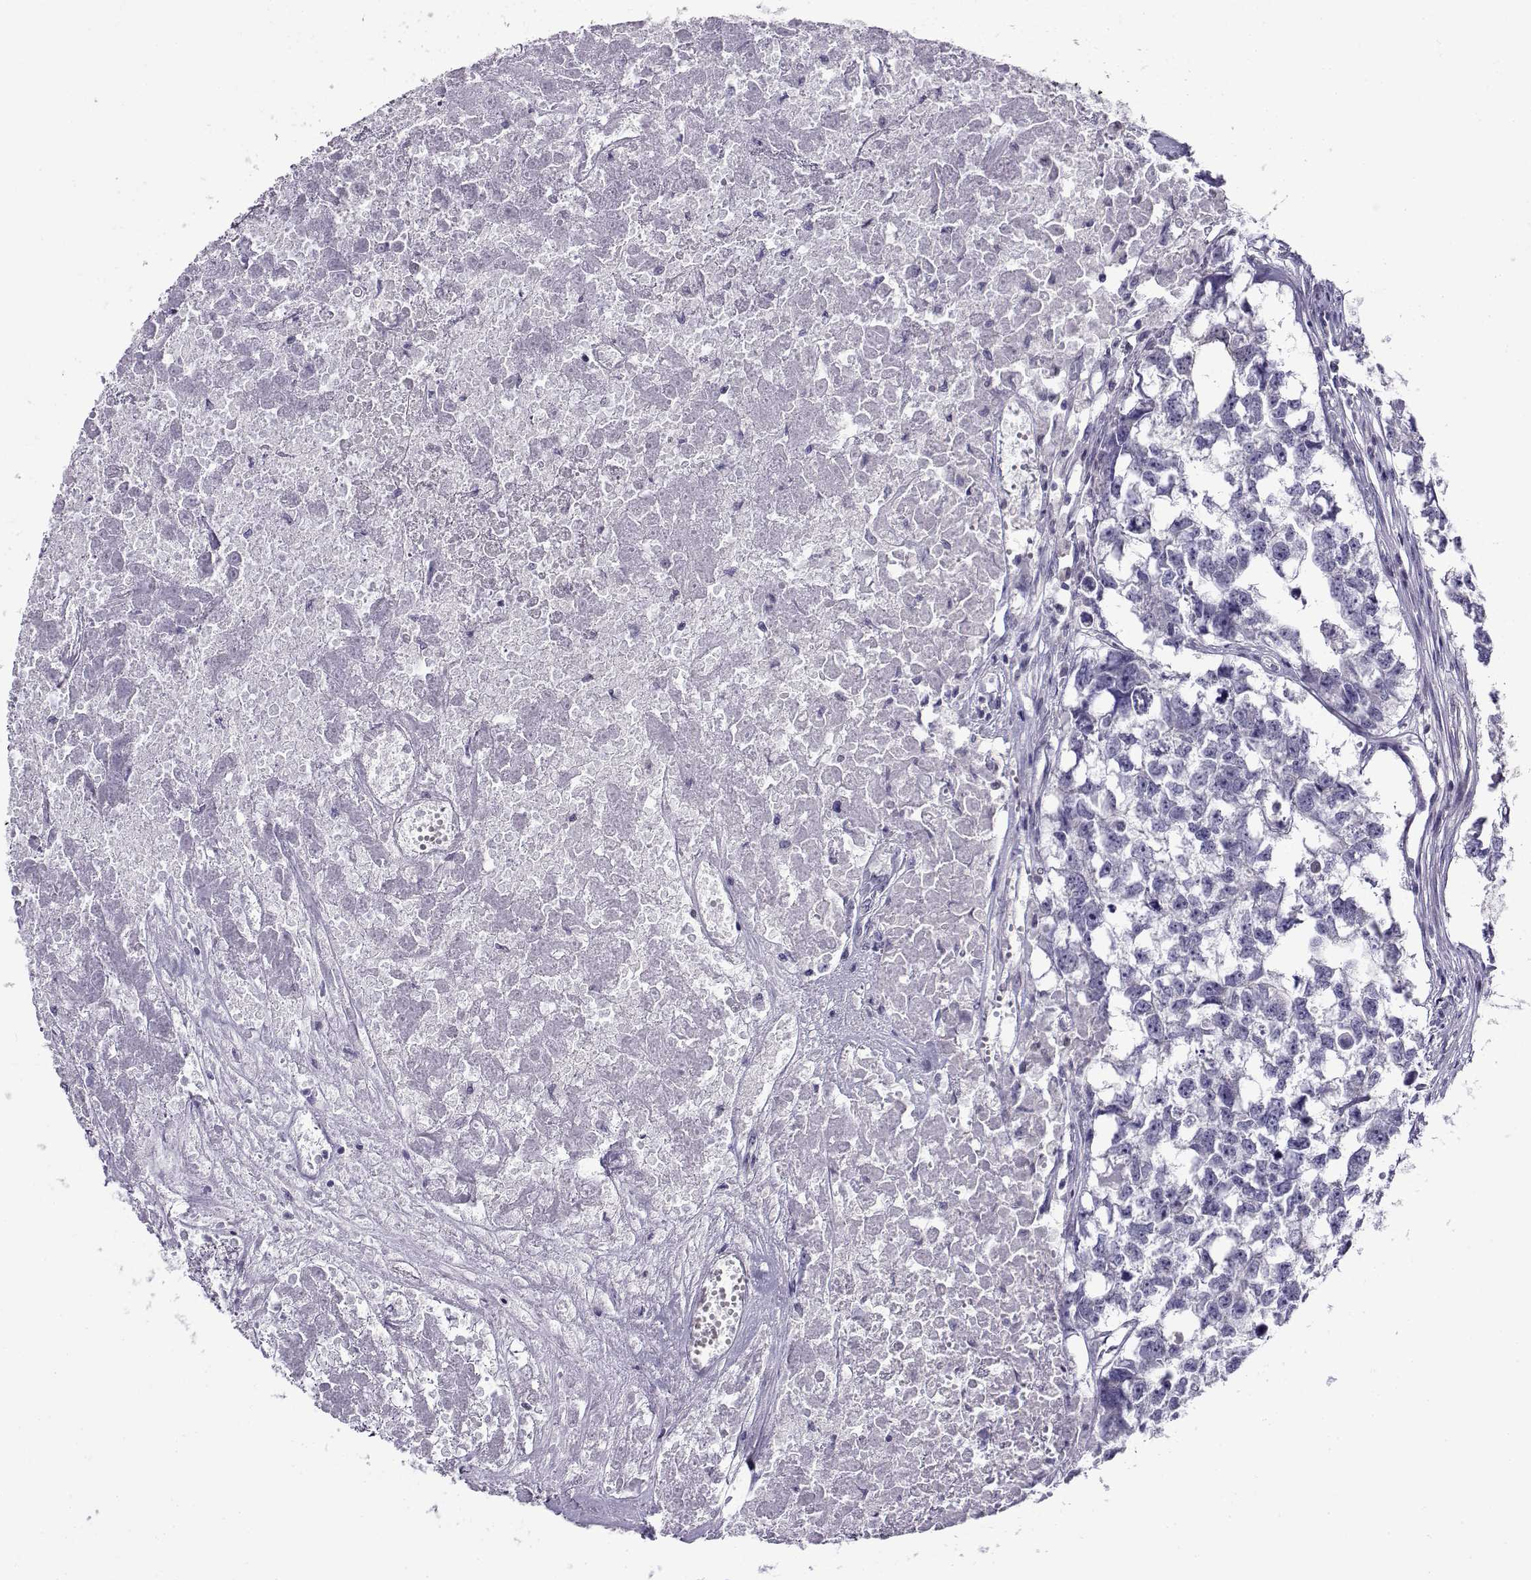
{"staining": {"intensity": "negative", "quantity": "none", "location": "none"}, "tissue": "testis cancer", "cell_type": "Tumor cells", "image_type": "cancer", "snomed": [{"axis": "morphology", "description": "Carcinoma, Embryonal, NOS"}, {"axis": "morphology", "description": "Teratoma, malignant, NOS"}, {"axis": "topography", "description": "Testis"}], "caption": "Immunohistochemistry (IHC) of testis malignant teratoma shows no staining in tumor cells.", "gene": "FEZF1", "patient": {"sex": "male", "age": 44}}